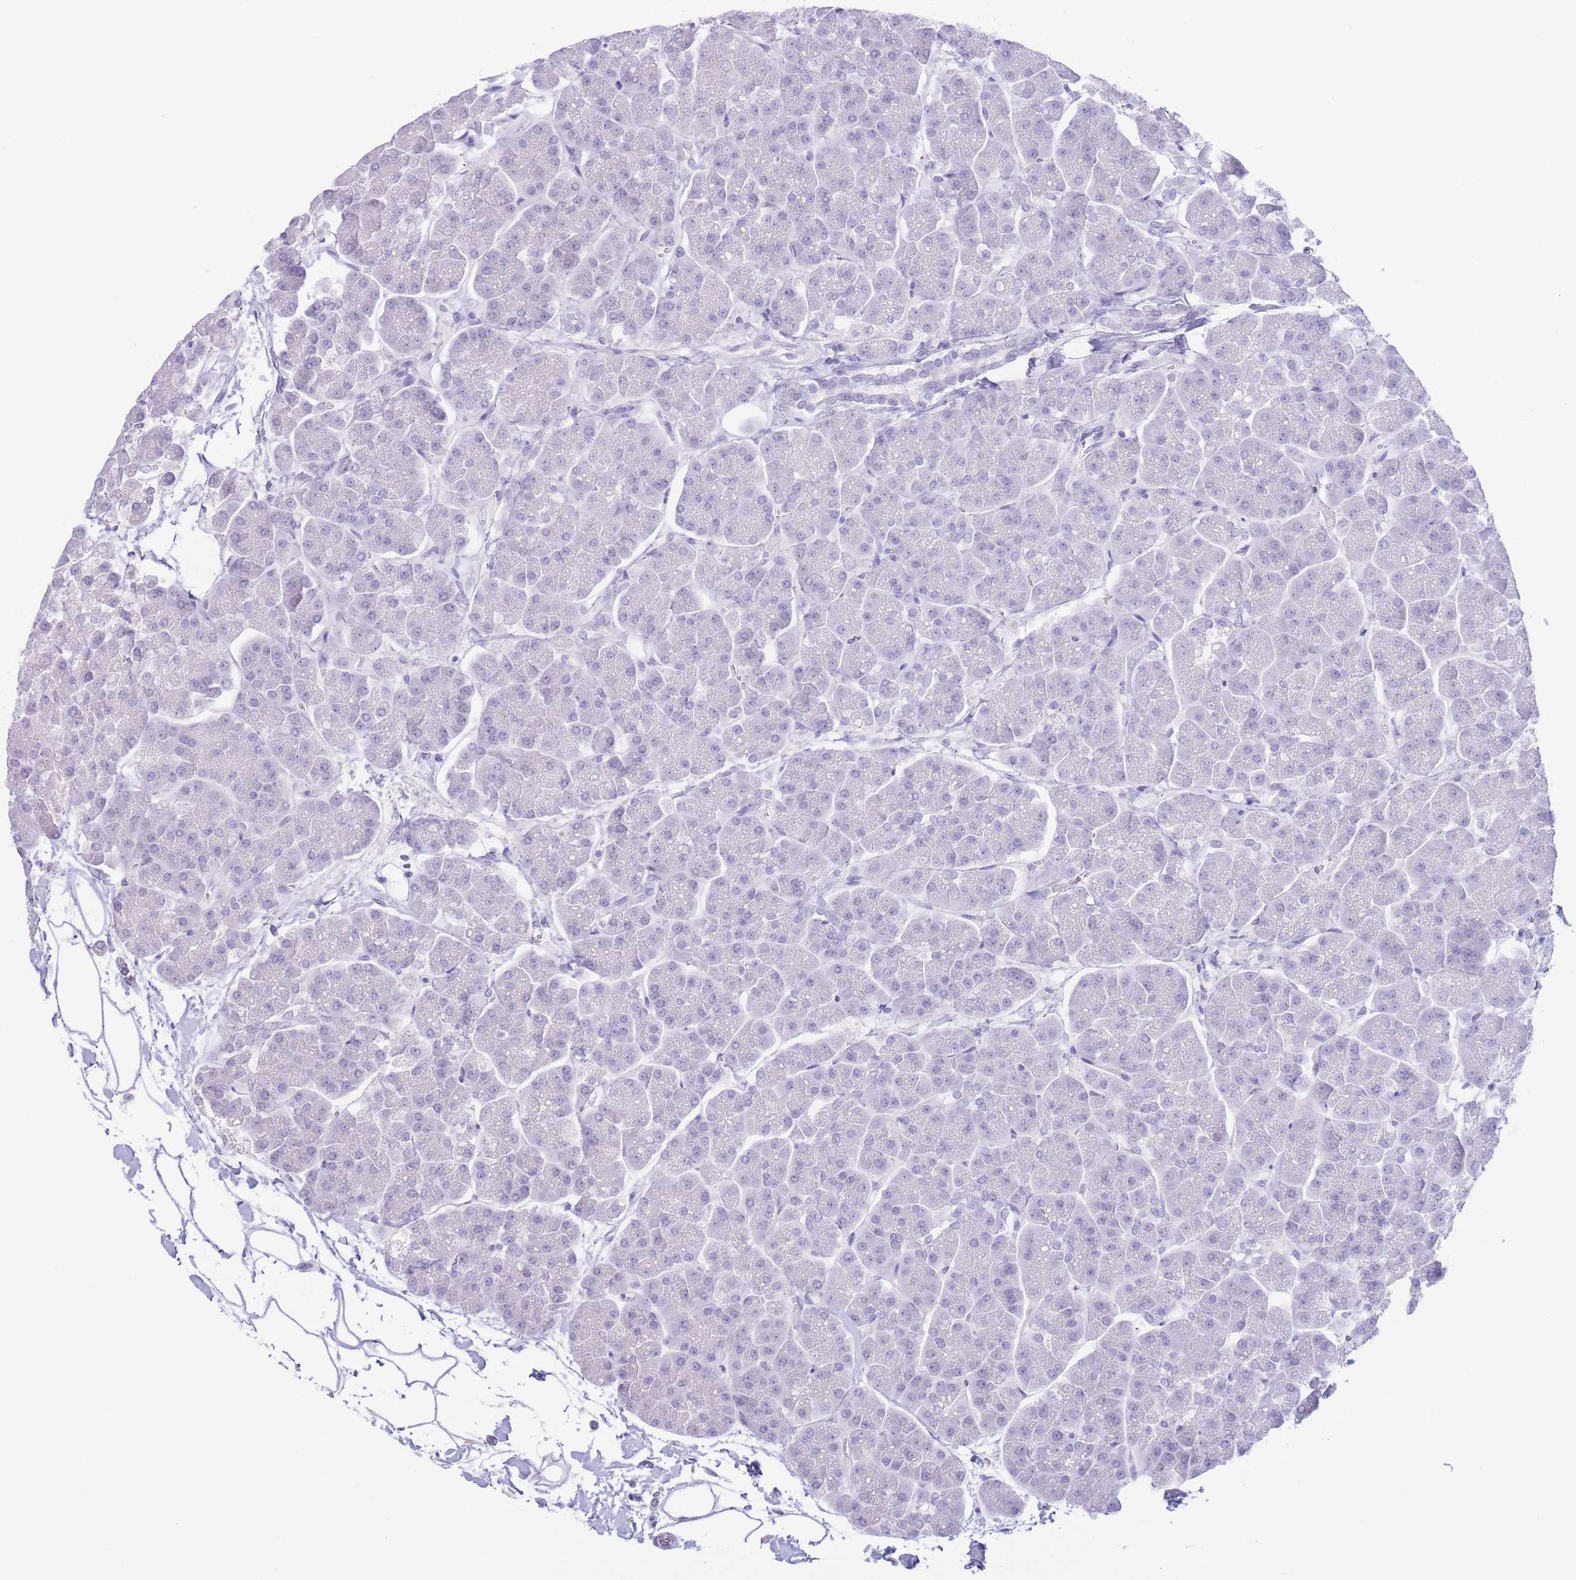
{"staining": {"intensity": "negative", "quantity": "none", "location": "none"}, "tissue": "pancreas", "cell_type": "Exocrine glandular cells", "image_type": "normal", "snomed": [{"axis": "morphology", "description": "Normal tissue, NOS"}, {"axis": "topography", "description": "Pancreas"}, {"axis": "topography", "description": "Peripheral nerve tissue"}], "caption": "Immunohistochemistry micrograph of benign pancreas: pancreas stained with DAB demonstrates no significant protein staining in exocrine glandular cells.", "gene": "PKLR", "patient": {"sex": "male", "age": 54}}